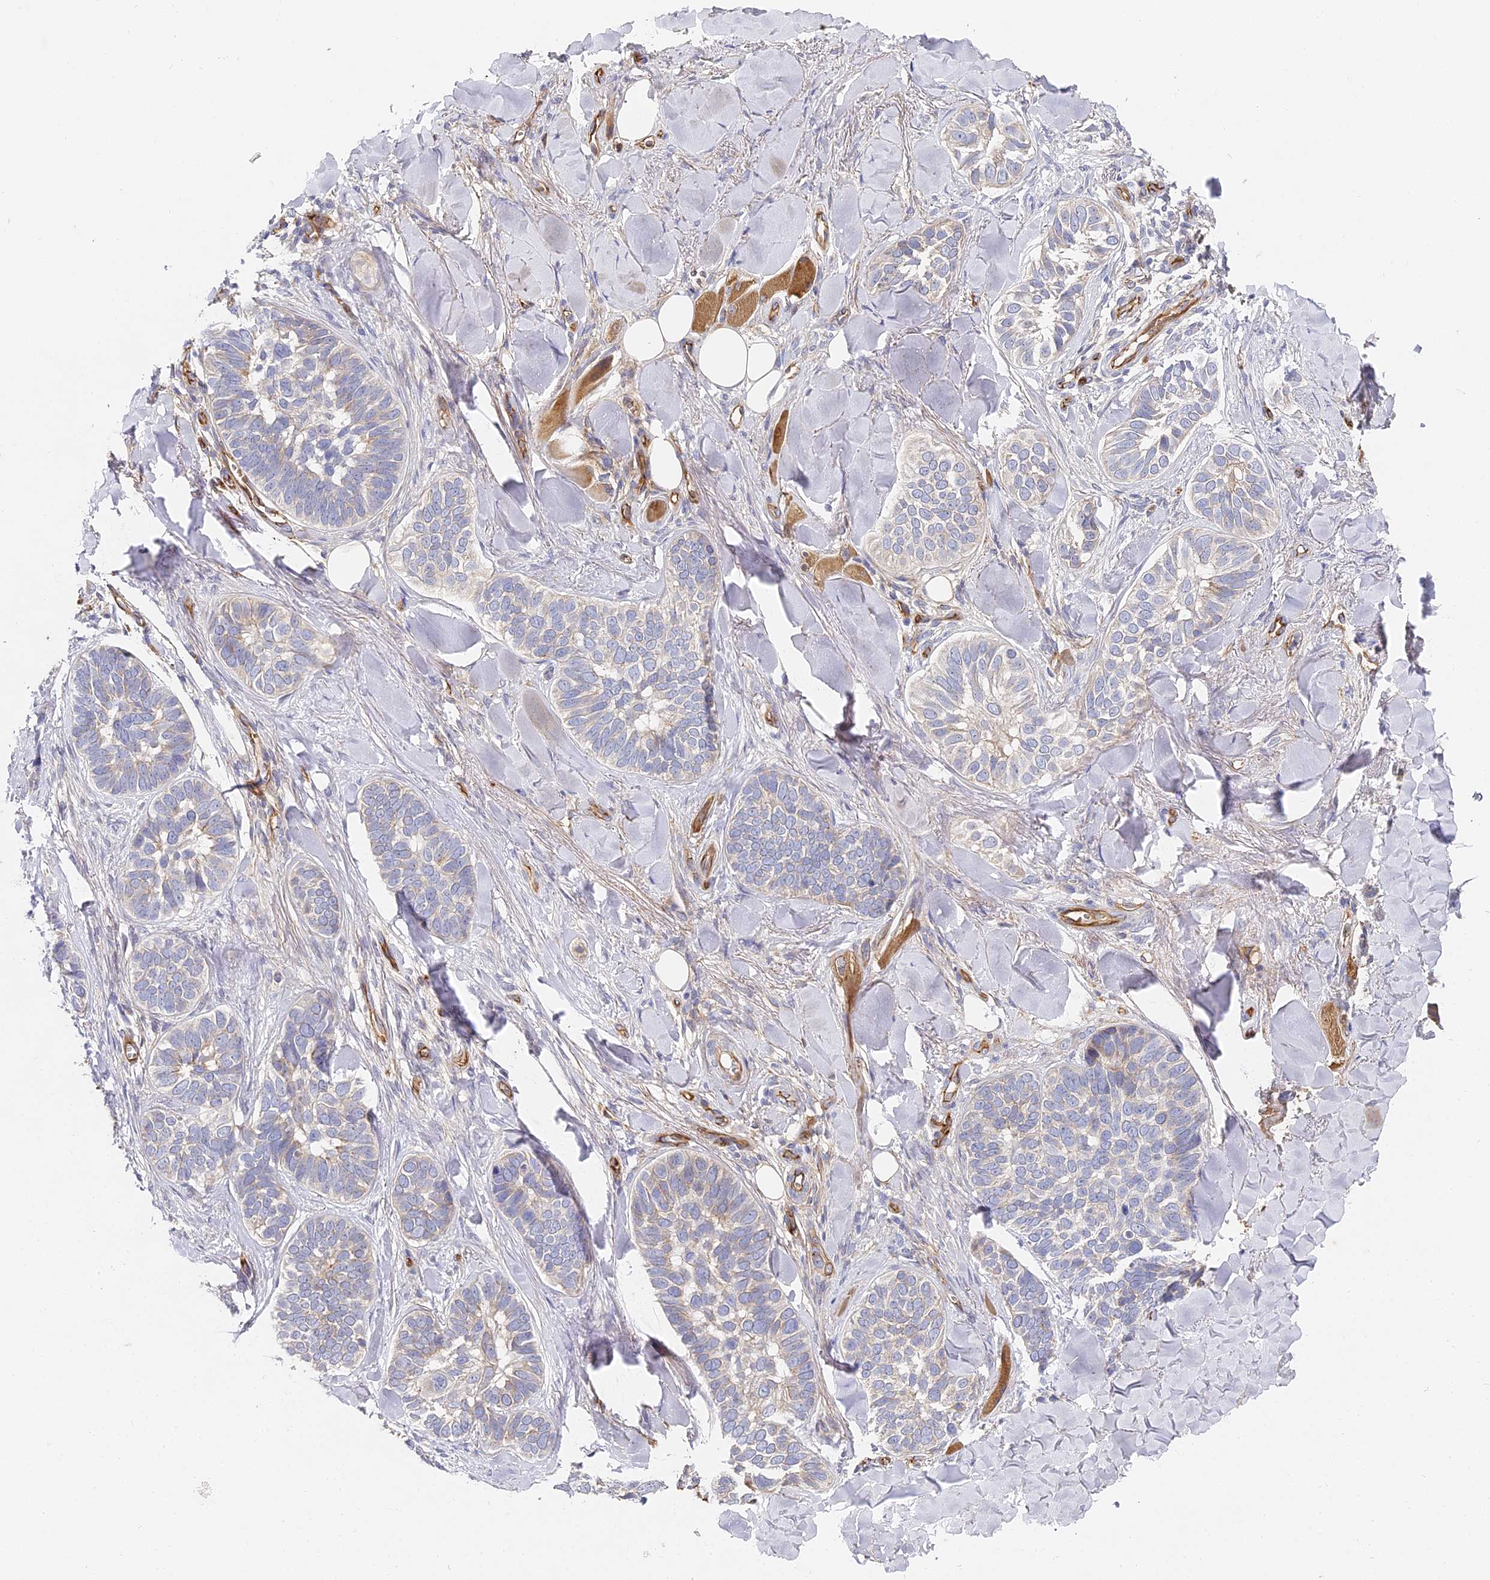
{"staining": {"intensity": "negative", "quantity": "none", "location": "none"}, "tissue": "skin cancer", "cell_type": "Tumor cells", "image_type": "cancer", "snomed": [{"axis": "morphology", "description": "Basal cell carcinoma"}, {"axis": "topography", "description": "Skin"}], "caption": "A histopathology image of skin cancer (basal cell carcinoma) stained for a protein reveals no brown staining in tumor cells.", "gene": "CCDC30", "patient": {"sex": "male", "age": 62}}